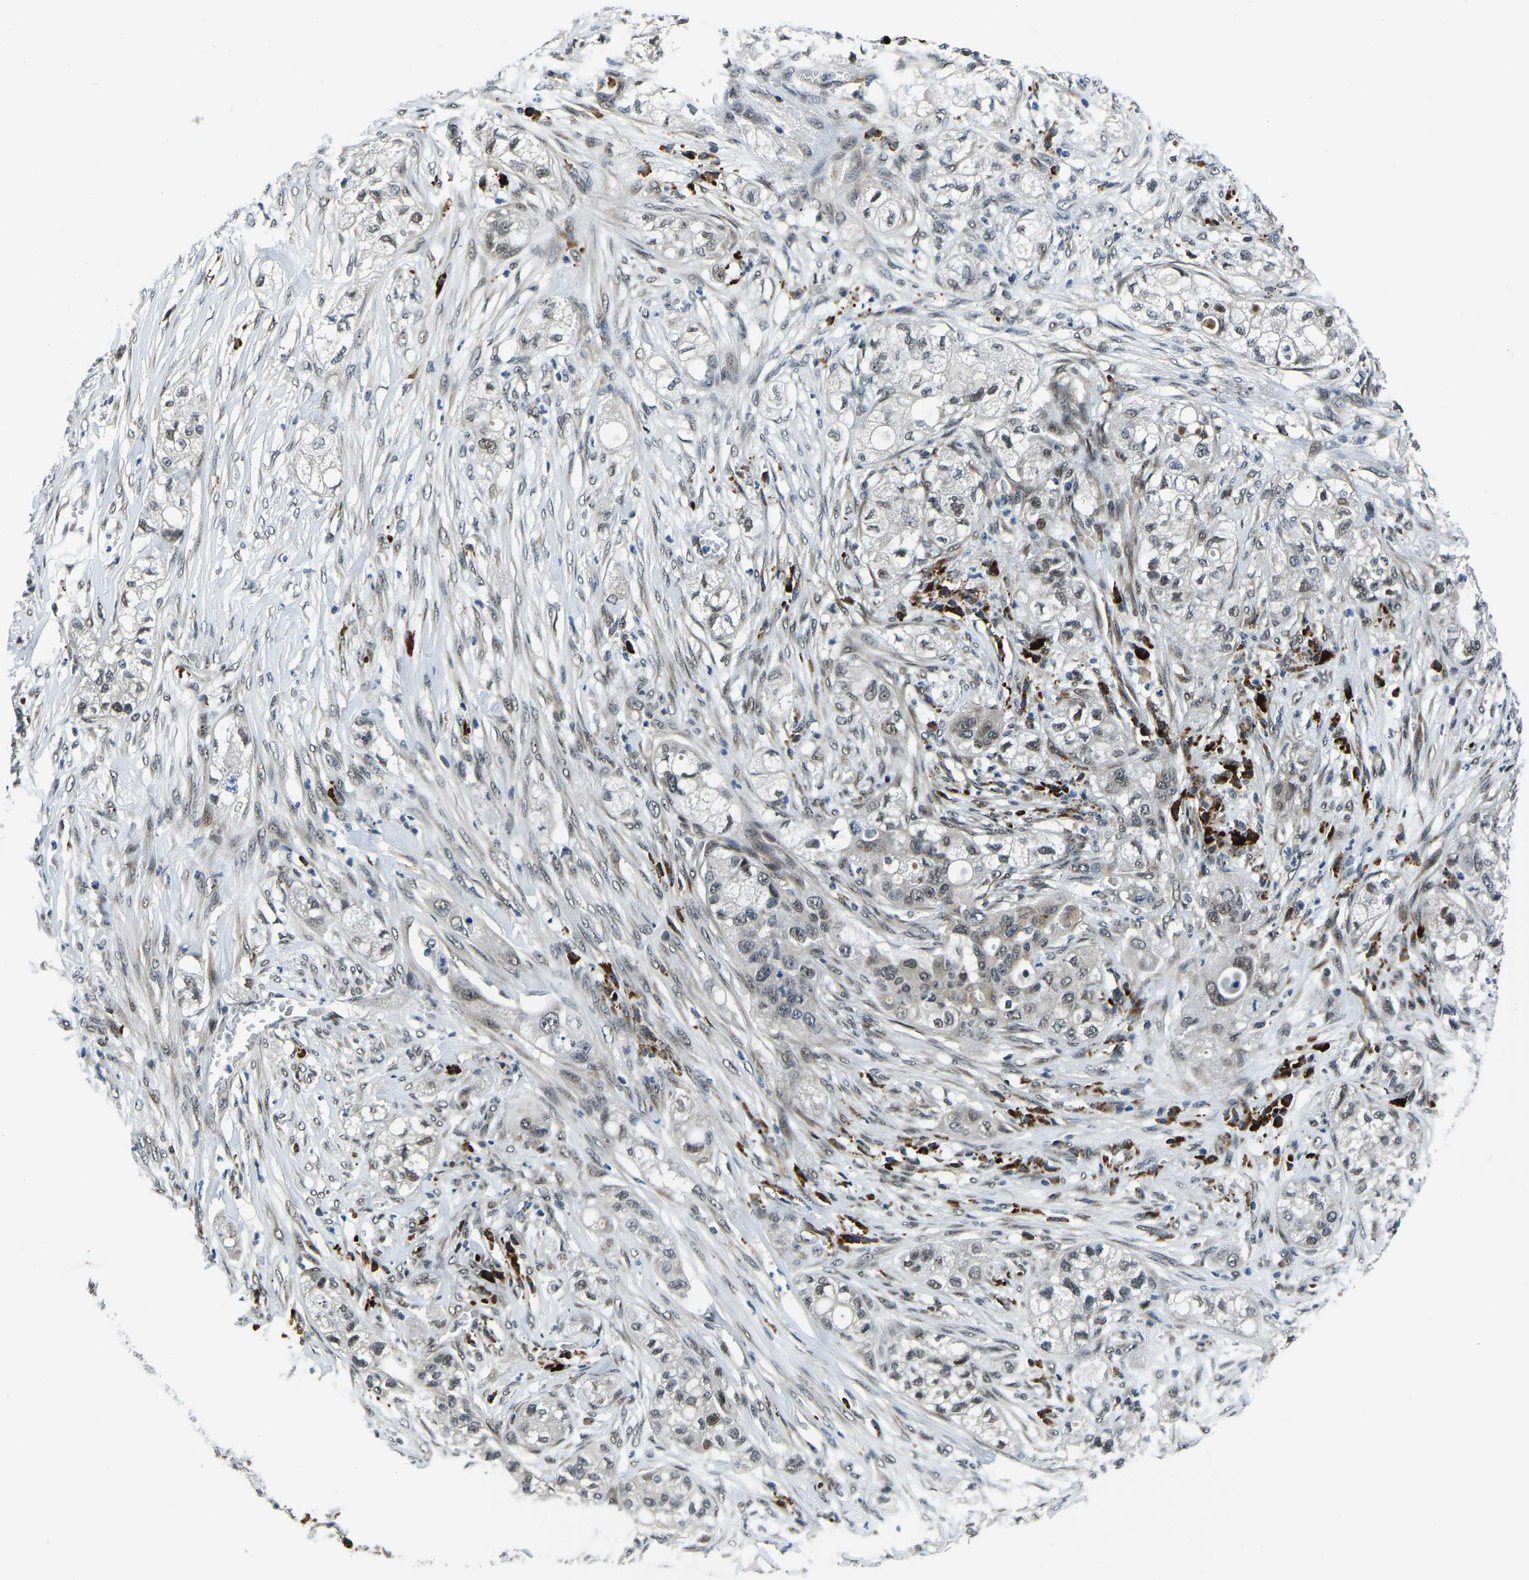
{"staining": {"intensity": "moderate", "quantity": "<25%", "location": "nuclear"}, "tissue": "pancreatic cancer", "cell_type": "Tumor cells", "image_type": "cancer", "snomed": [{"axis": "morphology", "description": "Adenocarcinoma, NOS"}, {"axis": "topography", "description": "Pancreas"}], "caption": "A brown stain shows moderate nuclear staining of a protein in pancreatic cancer tumor cells. (DAB (3,3'-diaminobenzidine) = brown stain, brightfield microscopy at high magnification).", "gene": "ING2", "patient": {"sex": "female", "age": 78}}